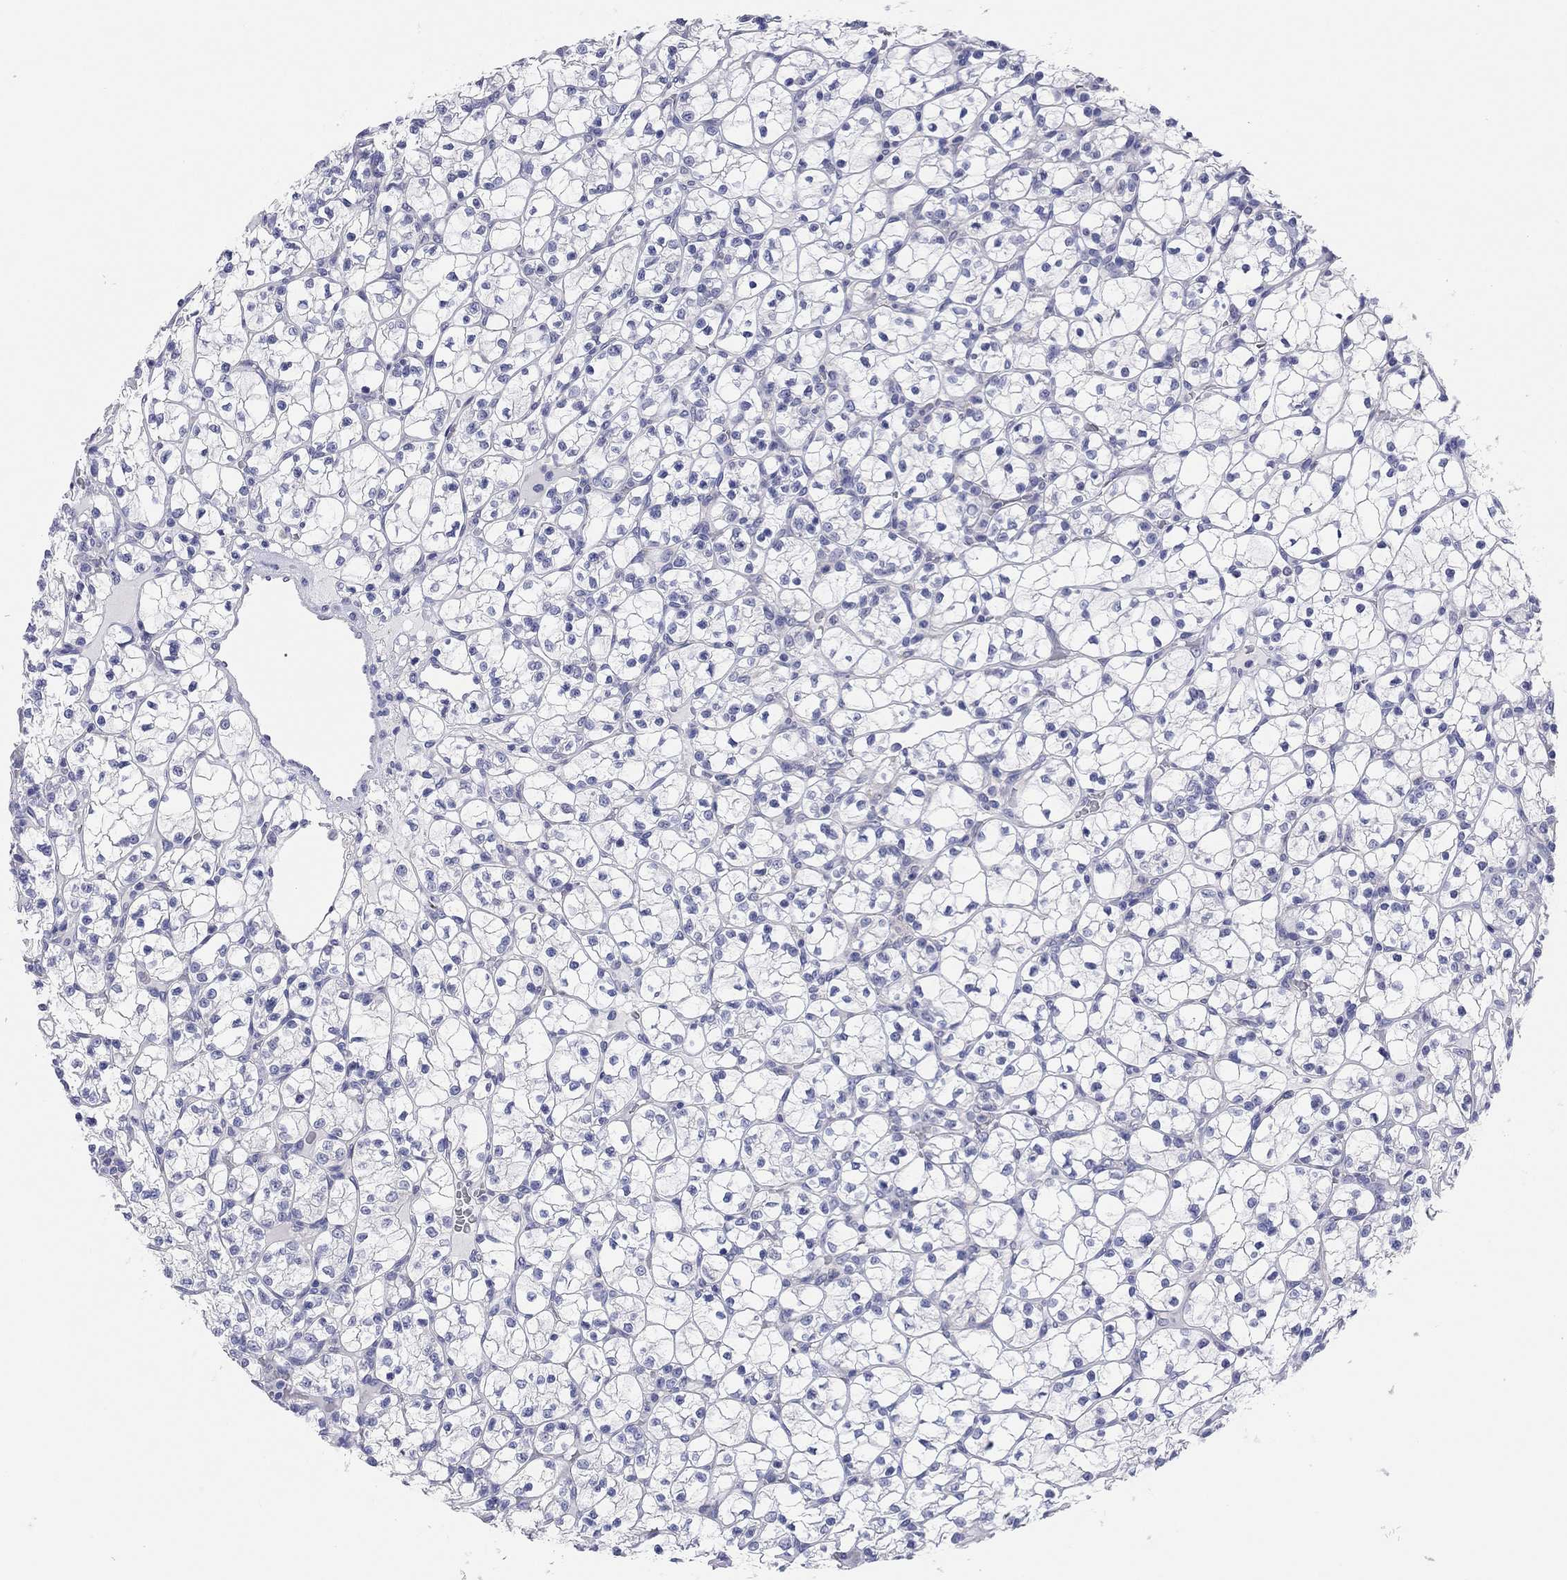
{"staining": {"intensity": "negative", "quantity": "none", "location": "none"}, "tissue": "renal cancer", "cell_type": "Tumor cells", "image_type": "cancer", "snomed": [{"axis": "morphology", "description": "Adenocarcinoma, NOS"}, {"axis": "topography", "description": "Kidney"}], "caption": "An immunohistochemistry (IHC) photomicrograph of renal cancer (adenocarcinoma) is shown. There is no staining in tumor cells of renal cancer (adenocarcinoma).", "gene": "TMEM221", "patient": {"sex": "female", "age": 89}}